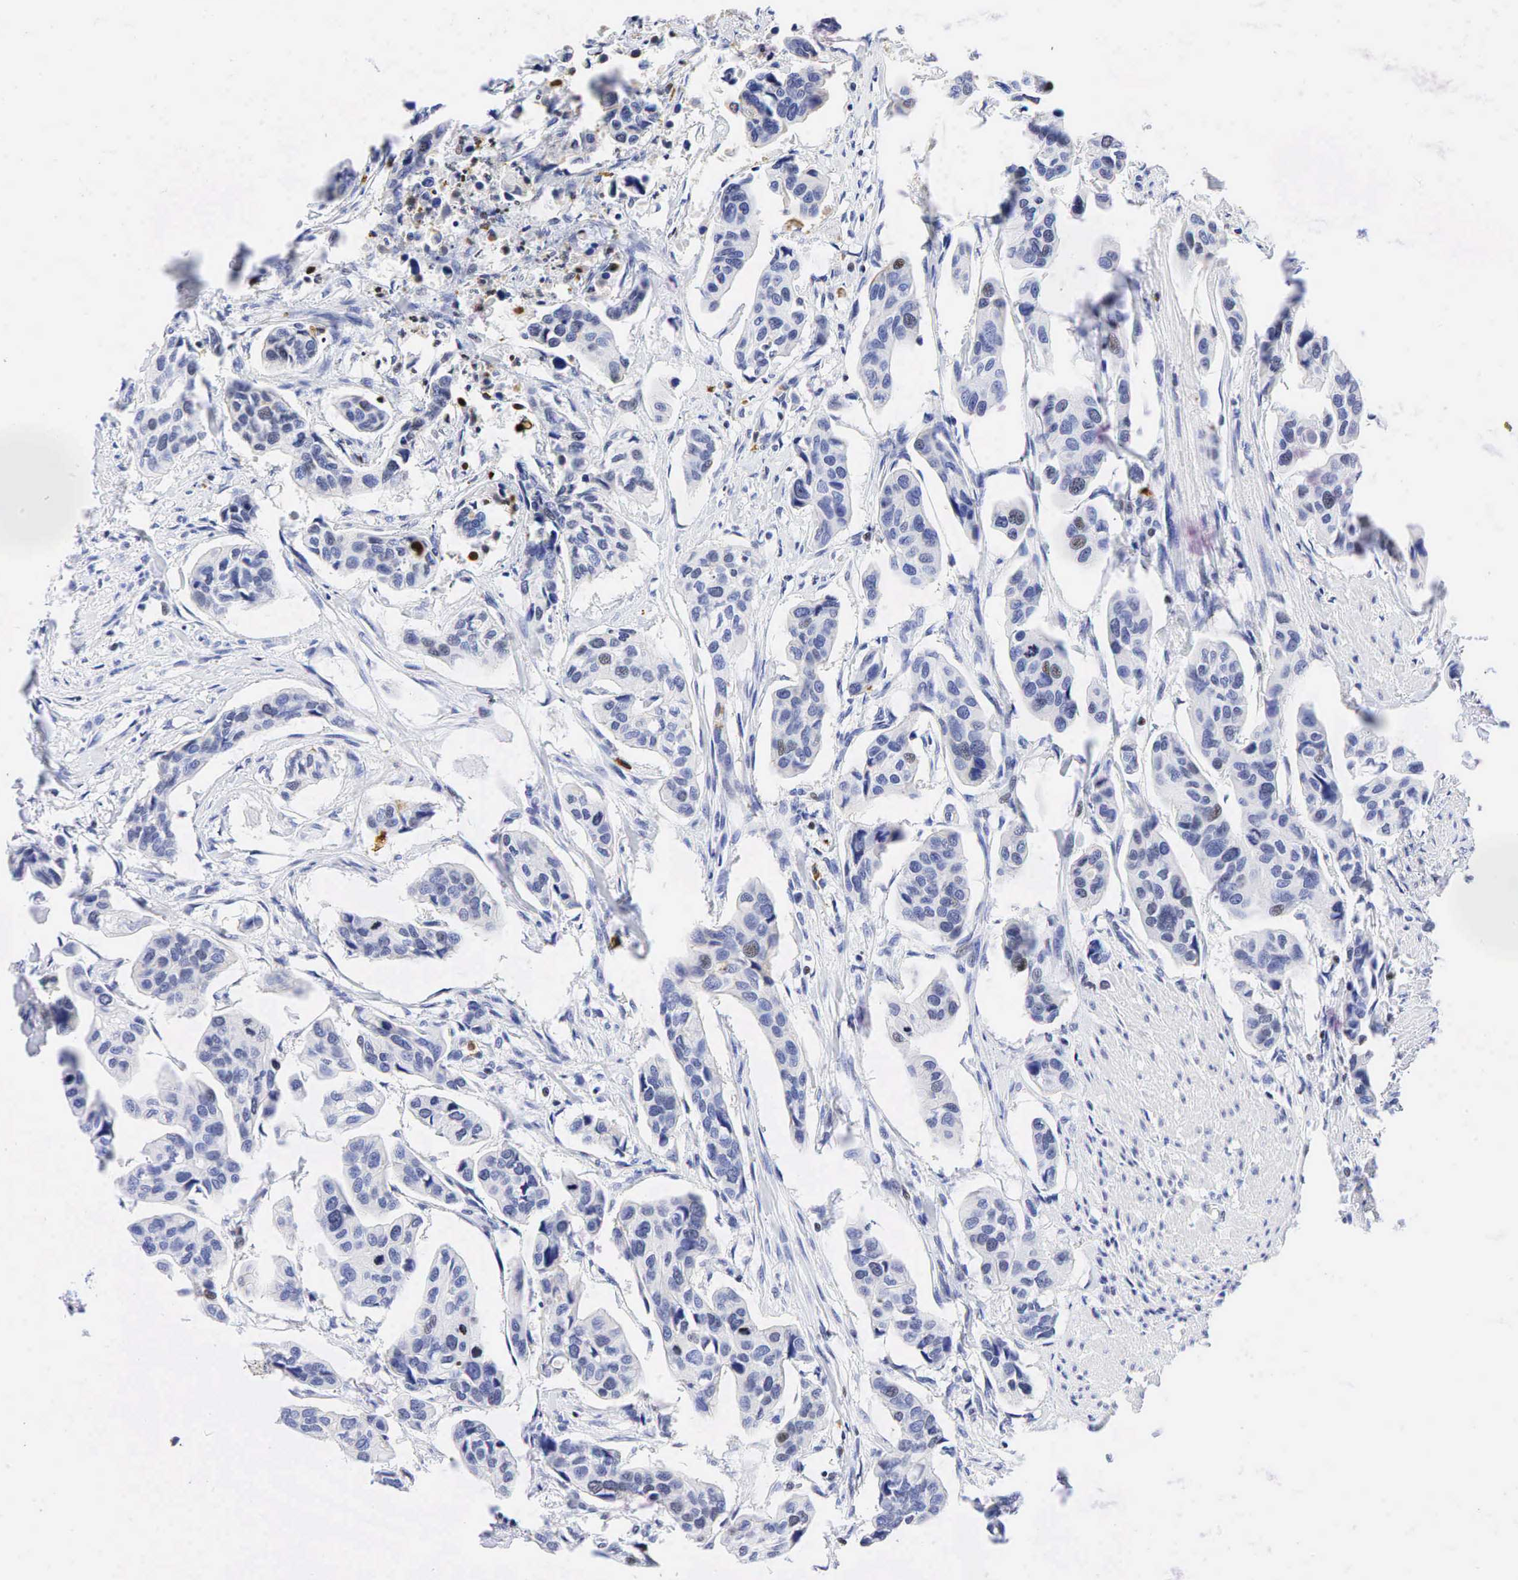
{"staining": {"intensity": "weak", "quantity": "25%-75%", "location": "nuclear"}, "tissue": "urothelial cancer", "cell_type": "Tumor cells", "image_type": "cancer", "snomed": [{"axis": "morphology", "description": "Adenocarcinoma, NOS"}, {"axis": "topography", "description": "Urinary bladder"}], "caption": "Immunohistochemical staining of urothelial cancer displays low levels of weak nuclear staining in about 25%-75% of tumor cells. (IHC, brightfield microscopy, high magnification).", "gene": "FUT4", "patient": {"sex": "male", "age": 61}}